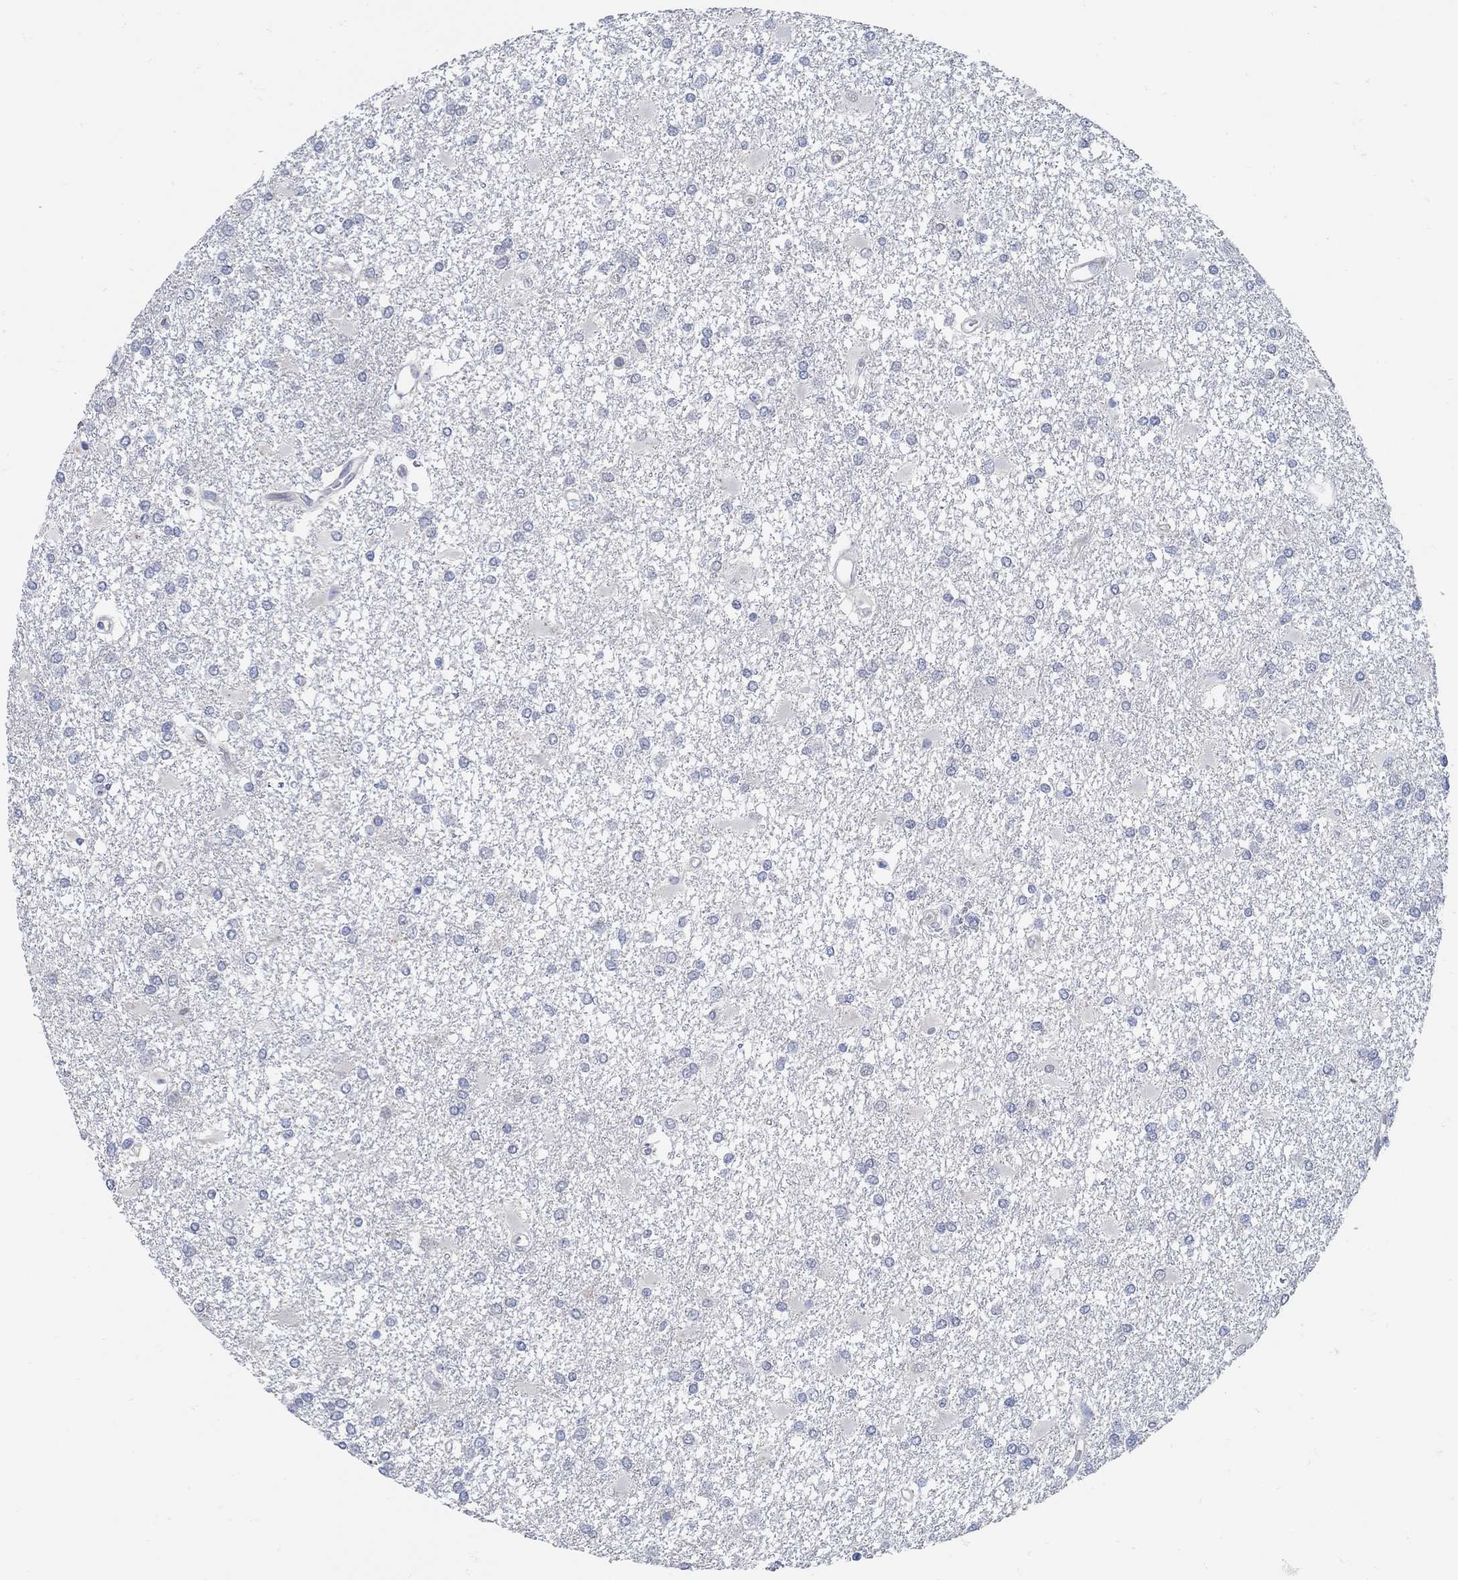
{"staining": {"intensity": "negative", "quantity": "none", "location": "none"}, "tissue": "glioma", "cell_type": "Tumor cells", "image_type": "cancer", "snomed": [{"axis": "morphology", "description": "Glioma, malignant, High grade"}, {"axis": "topography", "description": "Cerebral cortex"}], "caption": "There is no significant positivity in tumor cells of malignant glioma (high-grade). Brightfield microscopy of immunohistochemistry stained with DAB (brown) and hematoxylin (blue), captured at high magnification.", "gene": "PCDH11X", "patient": {"sex": "male", "age": 79}}